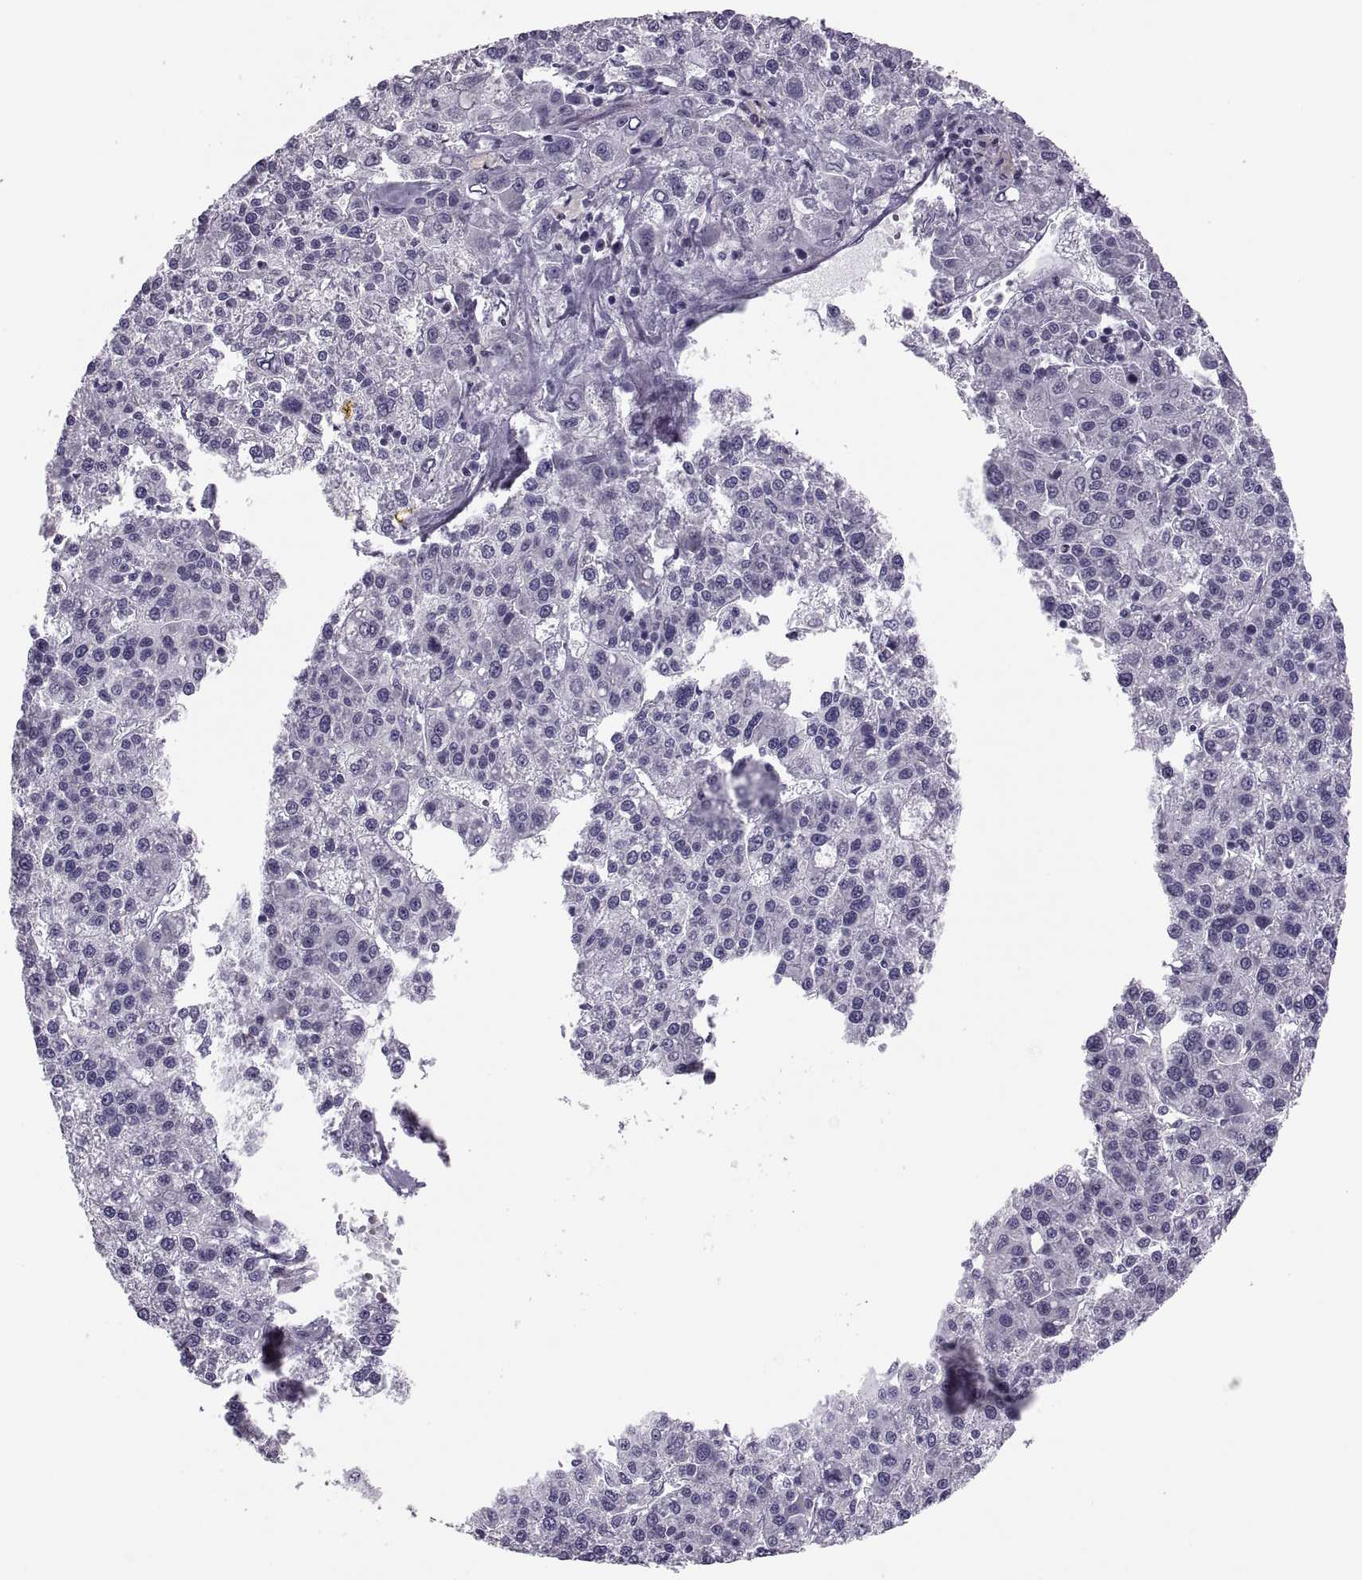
{"staining": {"intensity": "negative", "quantity": "none", "location": "none"}, "tissue": "liver cancer", "cell_type": "Tumor cells", "image_type": "cancer", "snomed": [{"axis": "morphology", "description": "Carcinoma, Hepatocellular, NOS"}, {"axis": "topography", "description": "Liver"}], "caption": "An IHC photomicrograph of liver hepatocellular carcinoma is shown. There is no staining in tumor cells of liver hepatocellular carcinoma. (Immunohistochemistry, brightfield microscopy, high magnification).", "gene": "PRSS54", "patient": {"sex": "female", "age": 58}}